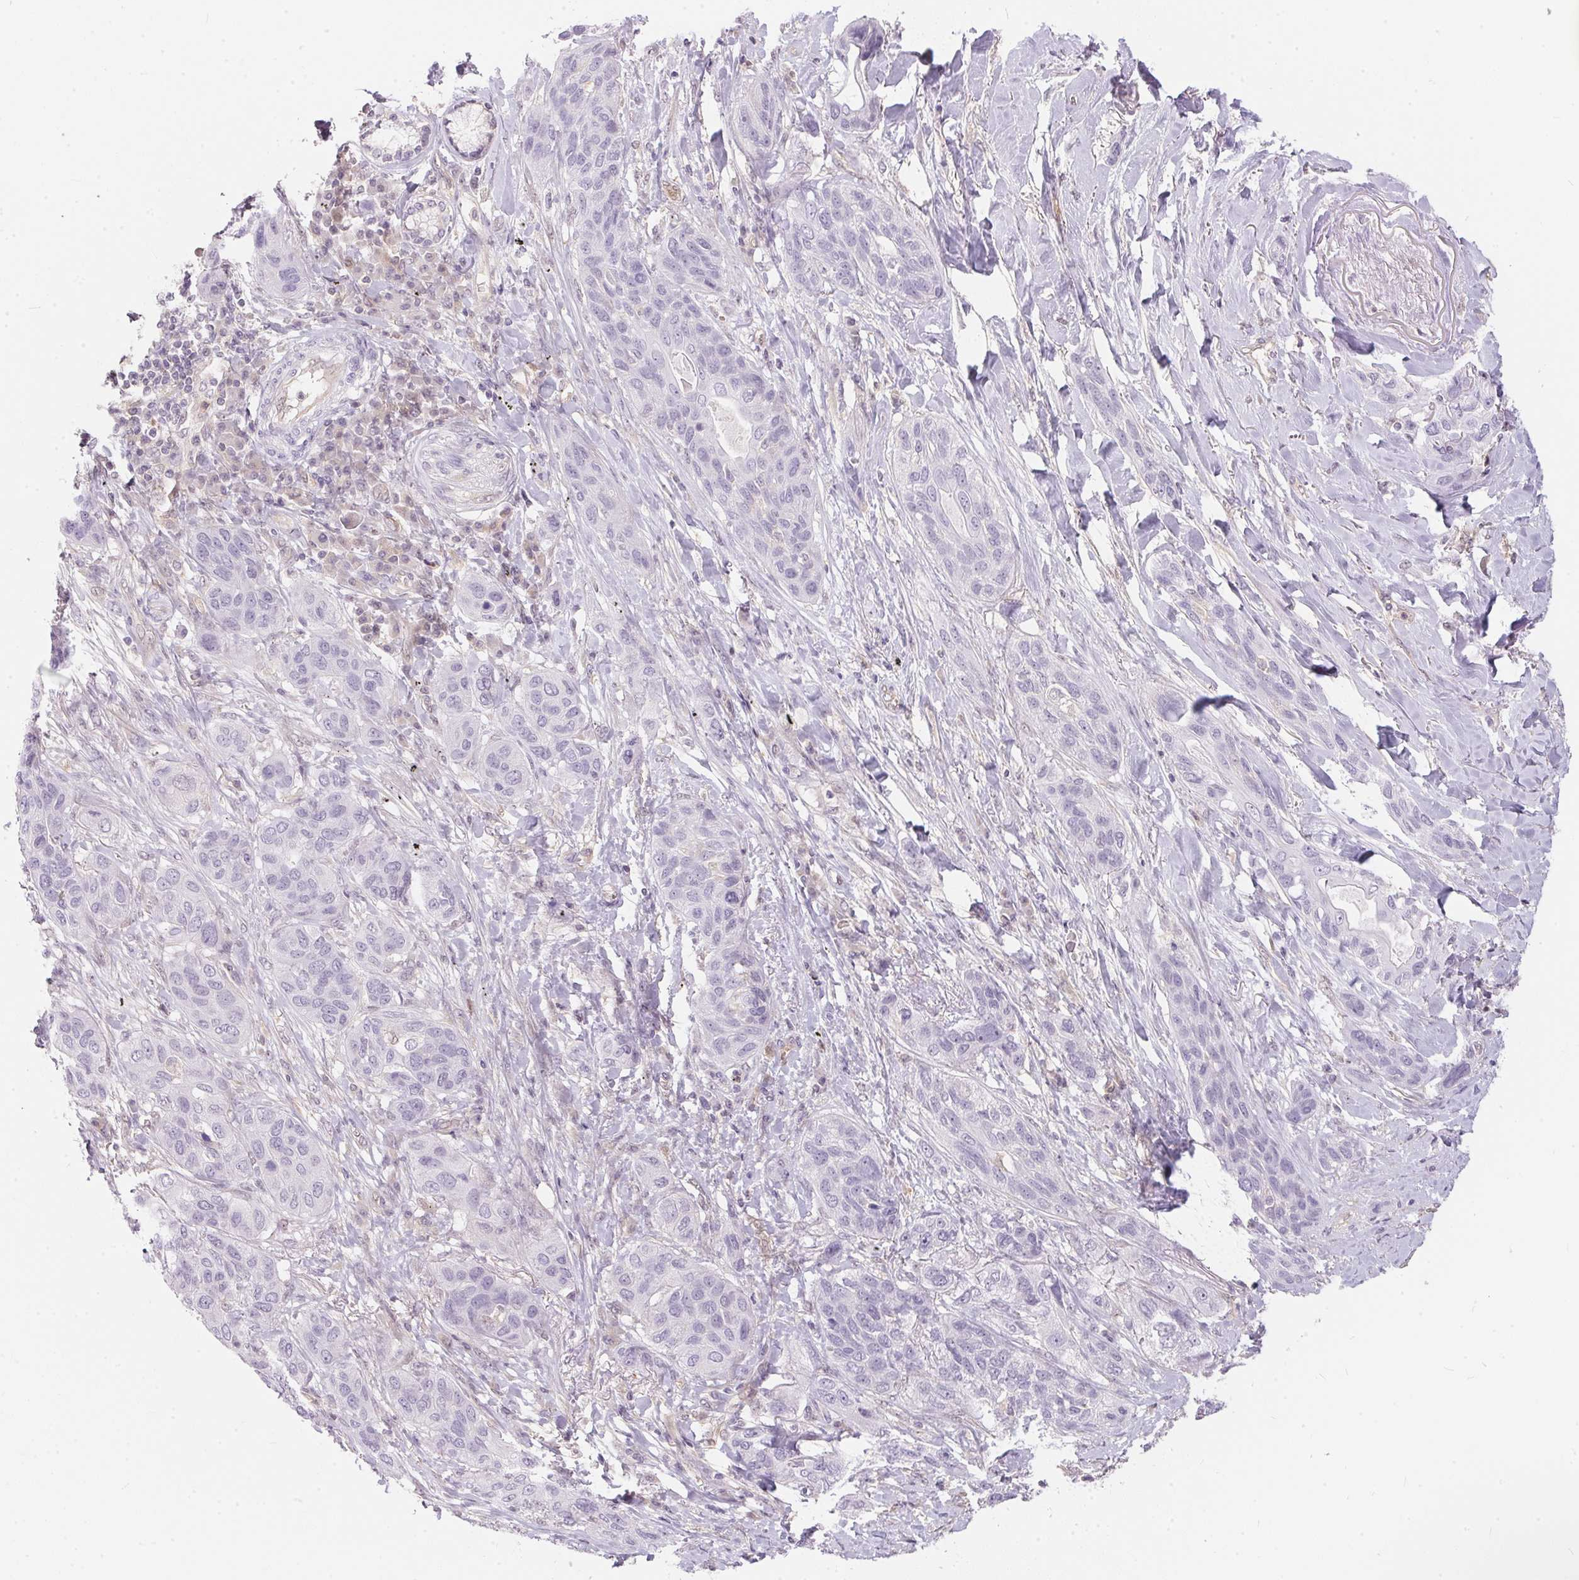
{"staining": {"intensity": "negative", "quantity": "none", "location": "none"}, "tissue": "lung cancer", "cell_type": "Tumor cells", "image_type": "cancer", "snomed": [{"axis": "morphology", "description": "Squamous cell carcinoma, NOS"}, {"axis": "topography", "description": "Lung"}], "caption": "IHC histopathology image of neoplastic tissue: human lung cancer stained with DAB (3,3'-diaminobenzidine) demonstrates no significant protein positivity in tumor cells.", "gene": "BLMH", "patient": {"sex": "female", "age": 70}}